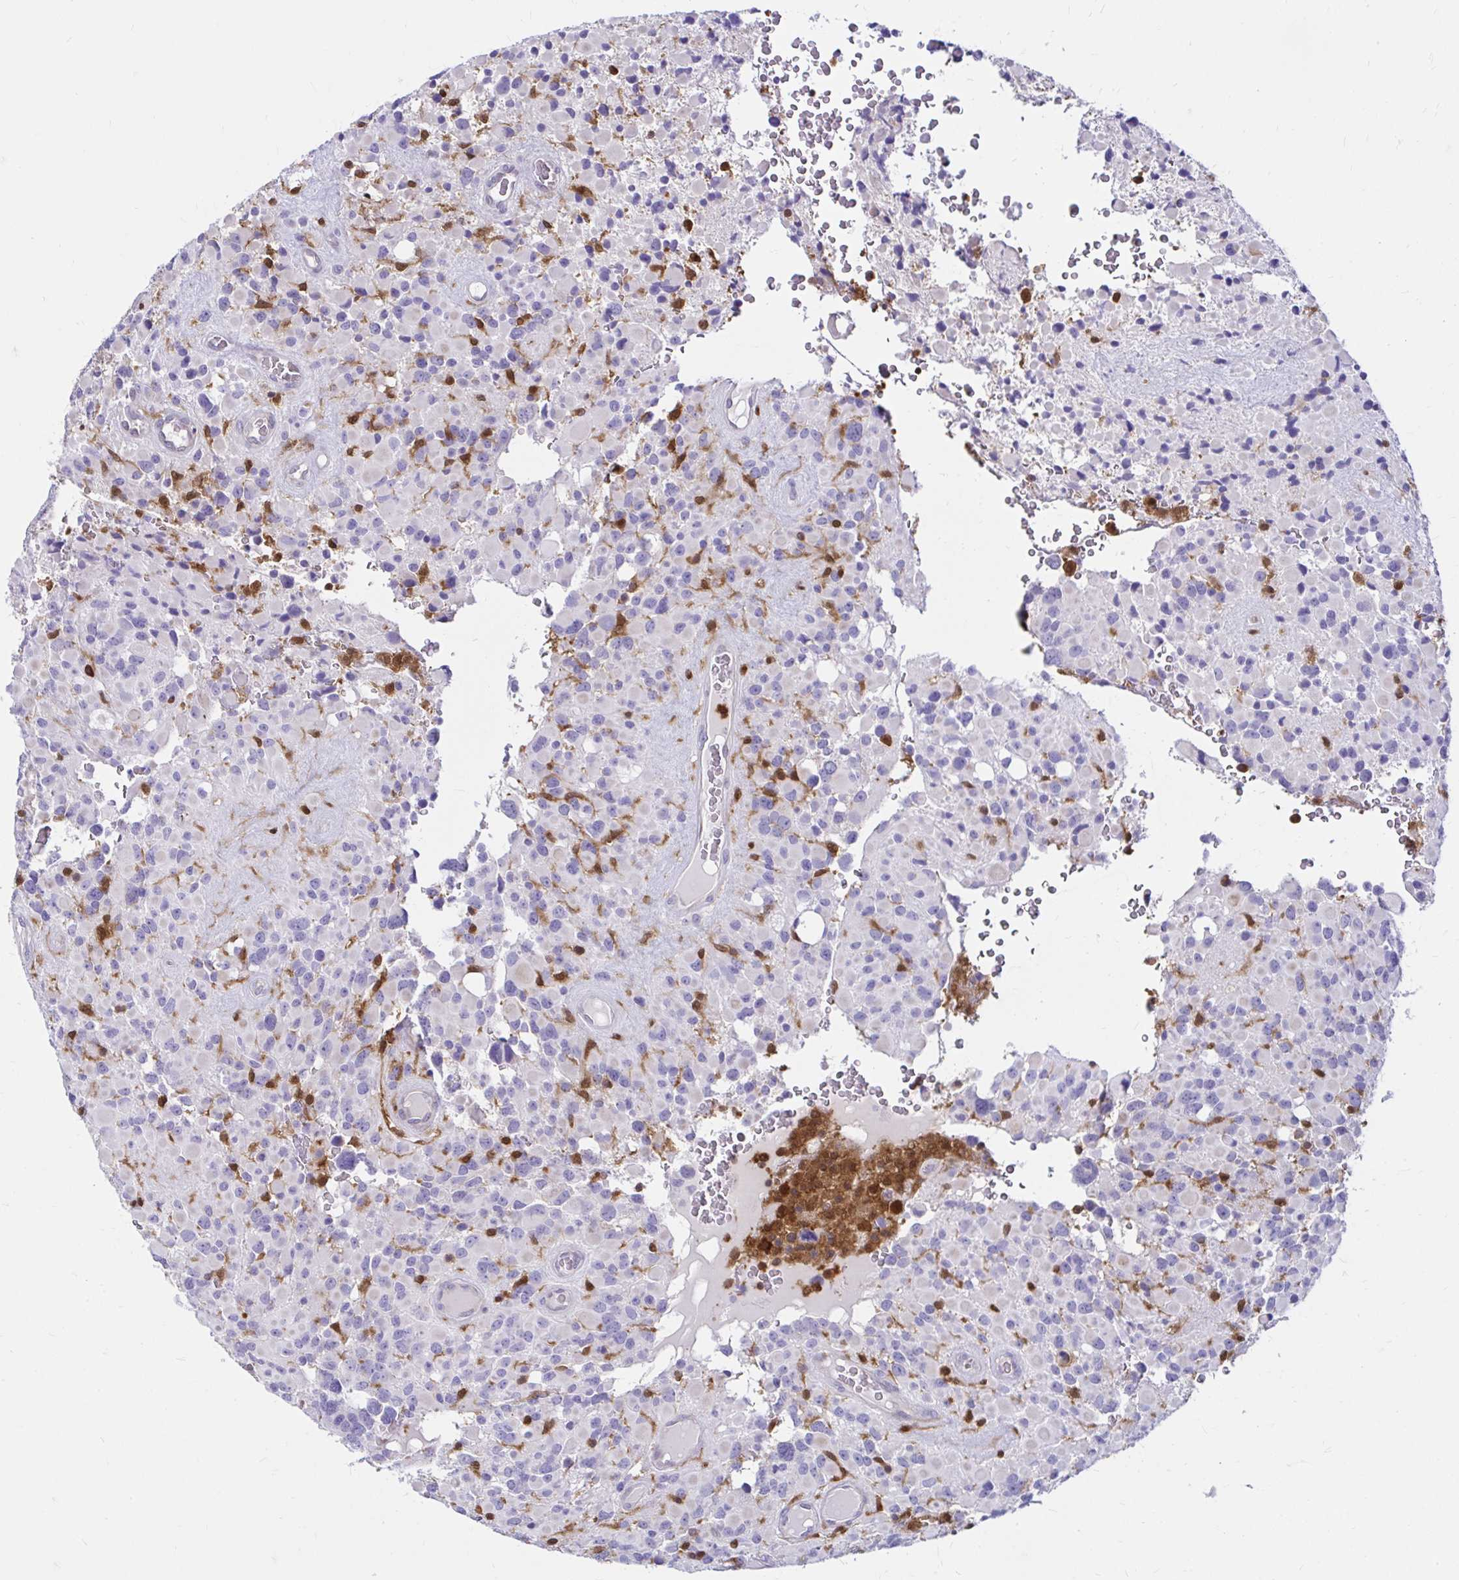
{"staining": {"intensity": "negative", "quantity": "none", "location": "none"}, "tissue": "glioma", "cell_type": "Tumor cells", "image_type": "cancer", "snomed": [{"axis": "morphology", "description": "Glioma, malignant, High grade"}, {"axis": "topography", "description": "Brain"}], "caption": "Immunohistochemistry (IHC) histopathology image of neoplastic tissue: glioma stained with DAB (3,3'-diaminobenzidine) shows no significant protein staining in tumor cells. (DAB immunohistochemistry, high magnification).", "gene": "PYCARD", "patient": {"sex": "female", "age": 40}}